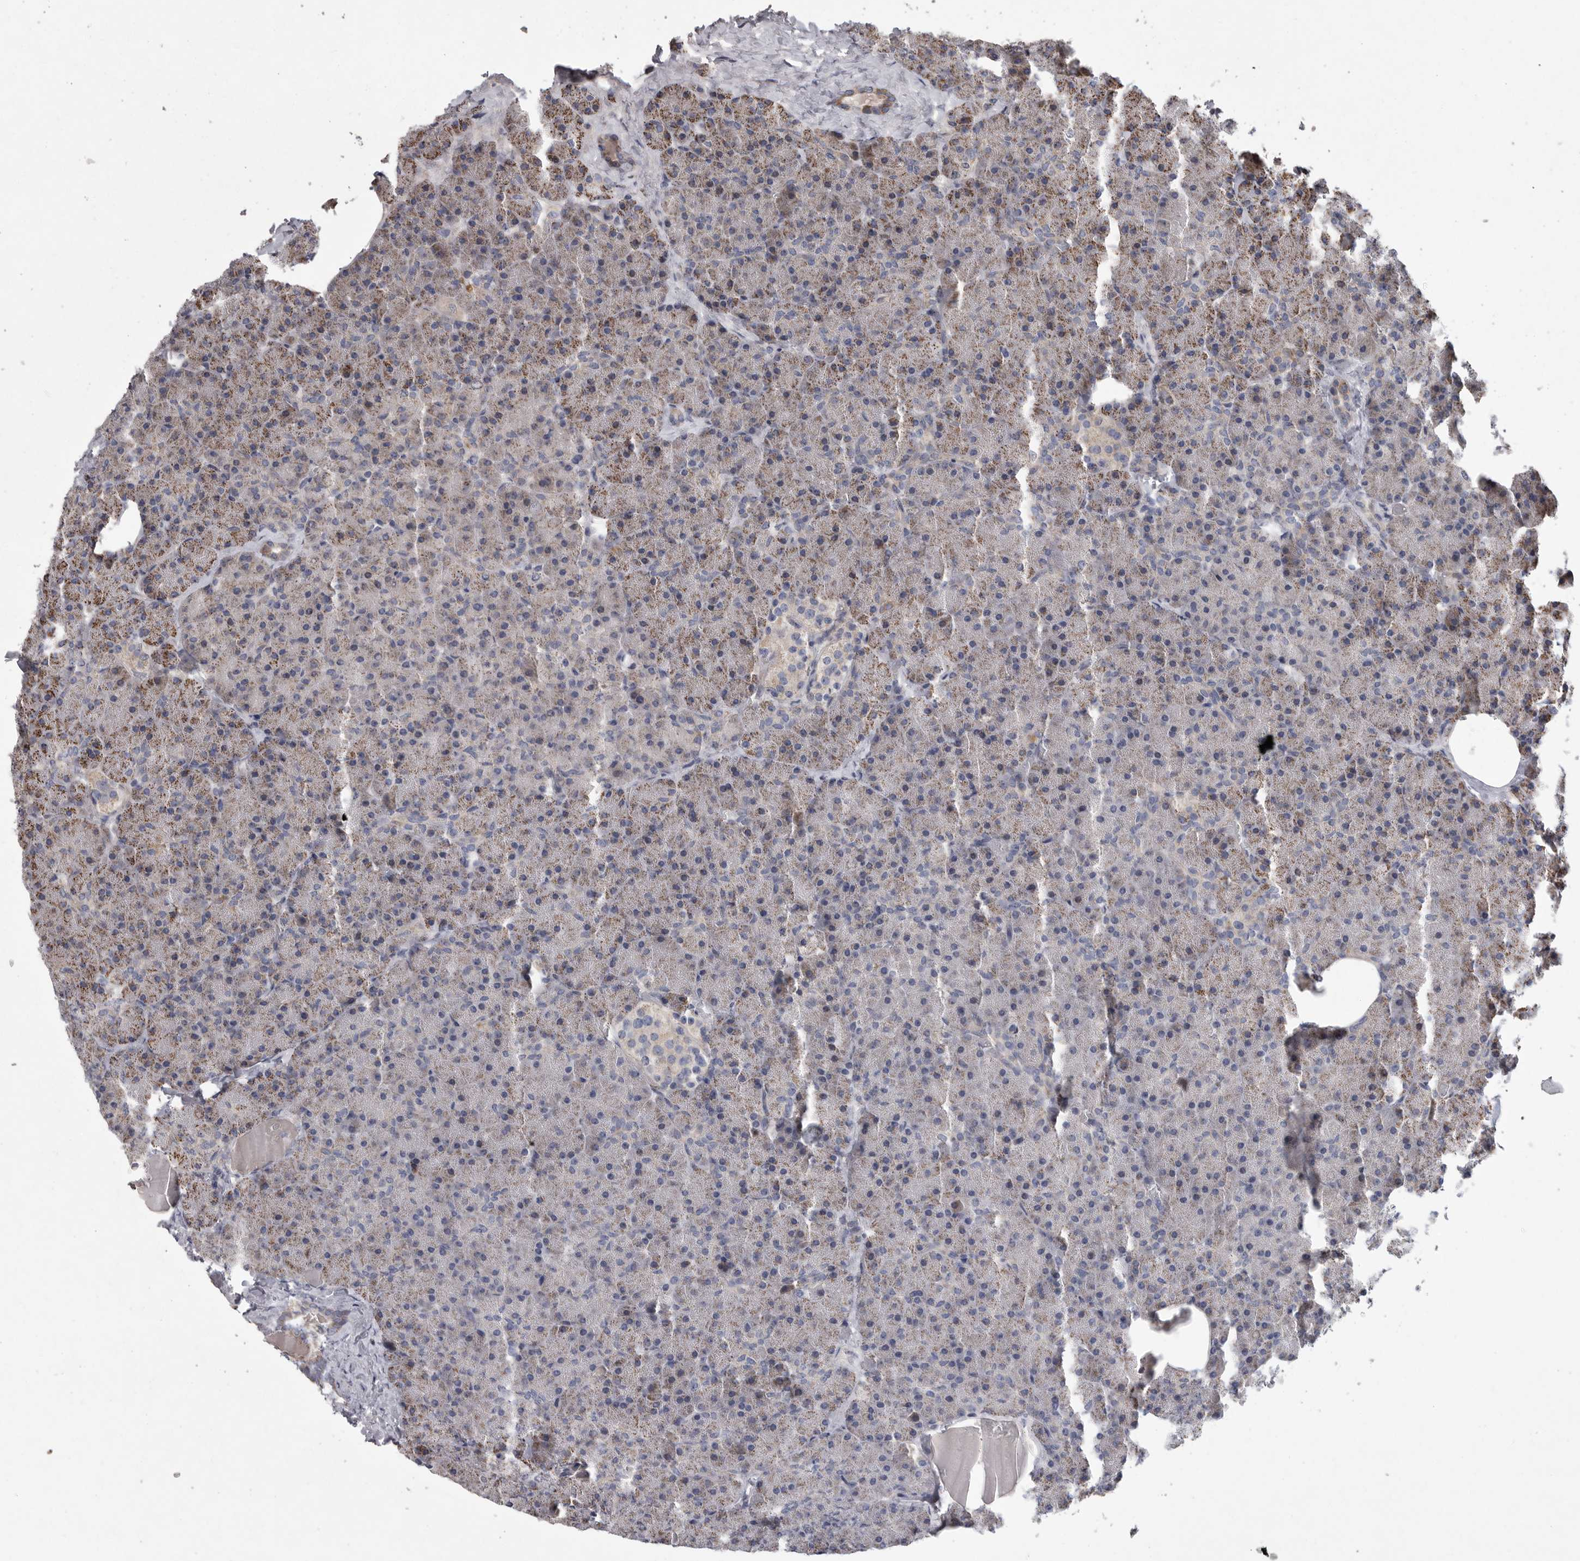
{"staining": {"intensity": "weak", "quantity": ">75%", "location": "cytoplasmic/membranous"}, "tissue": "pancreas", "cell_type": "Exocrine glandular cells", "image_type": "normal", "snomed": [{"axis": "morphology", "description": "Normal tissue, NOS"}, {"axis": "morphology", "description": "Carcinoid, malignant, NOS"}, {"axis": "topography", "description": "Pancreas"}], "caption": "Pancreas was stained to show a protein in brown. There is low levels of weak cytoplasmic/membranous expression in about >75% of exocrine glandular cells.", "gene": "CRP", "patient": {"sex": "female", "age": 35}}